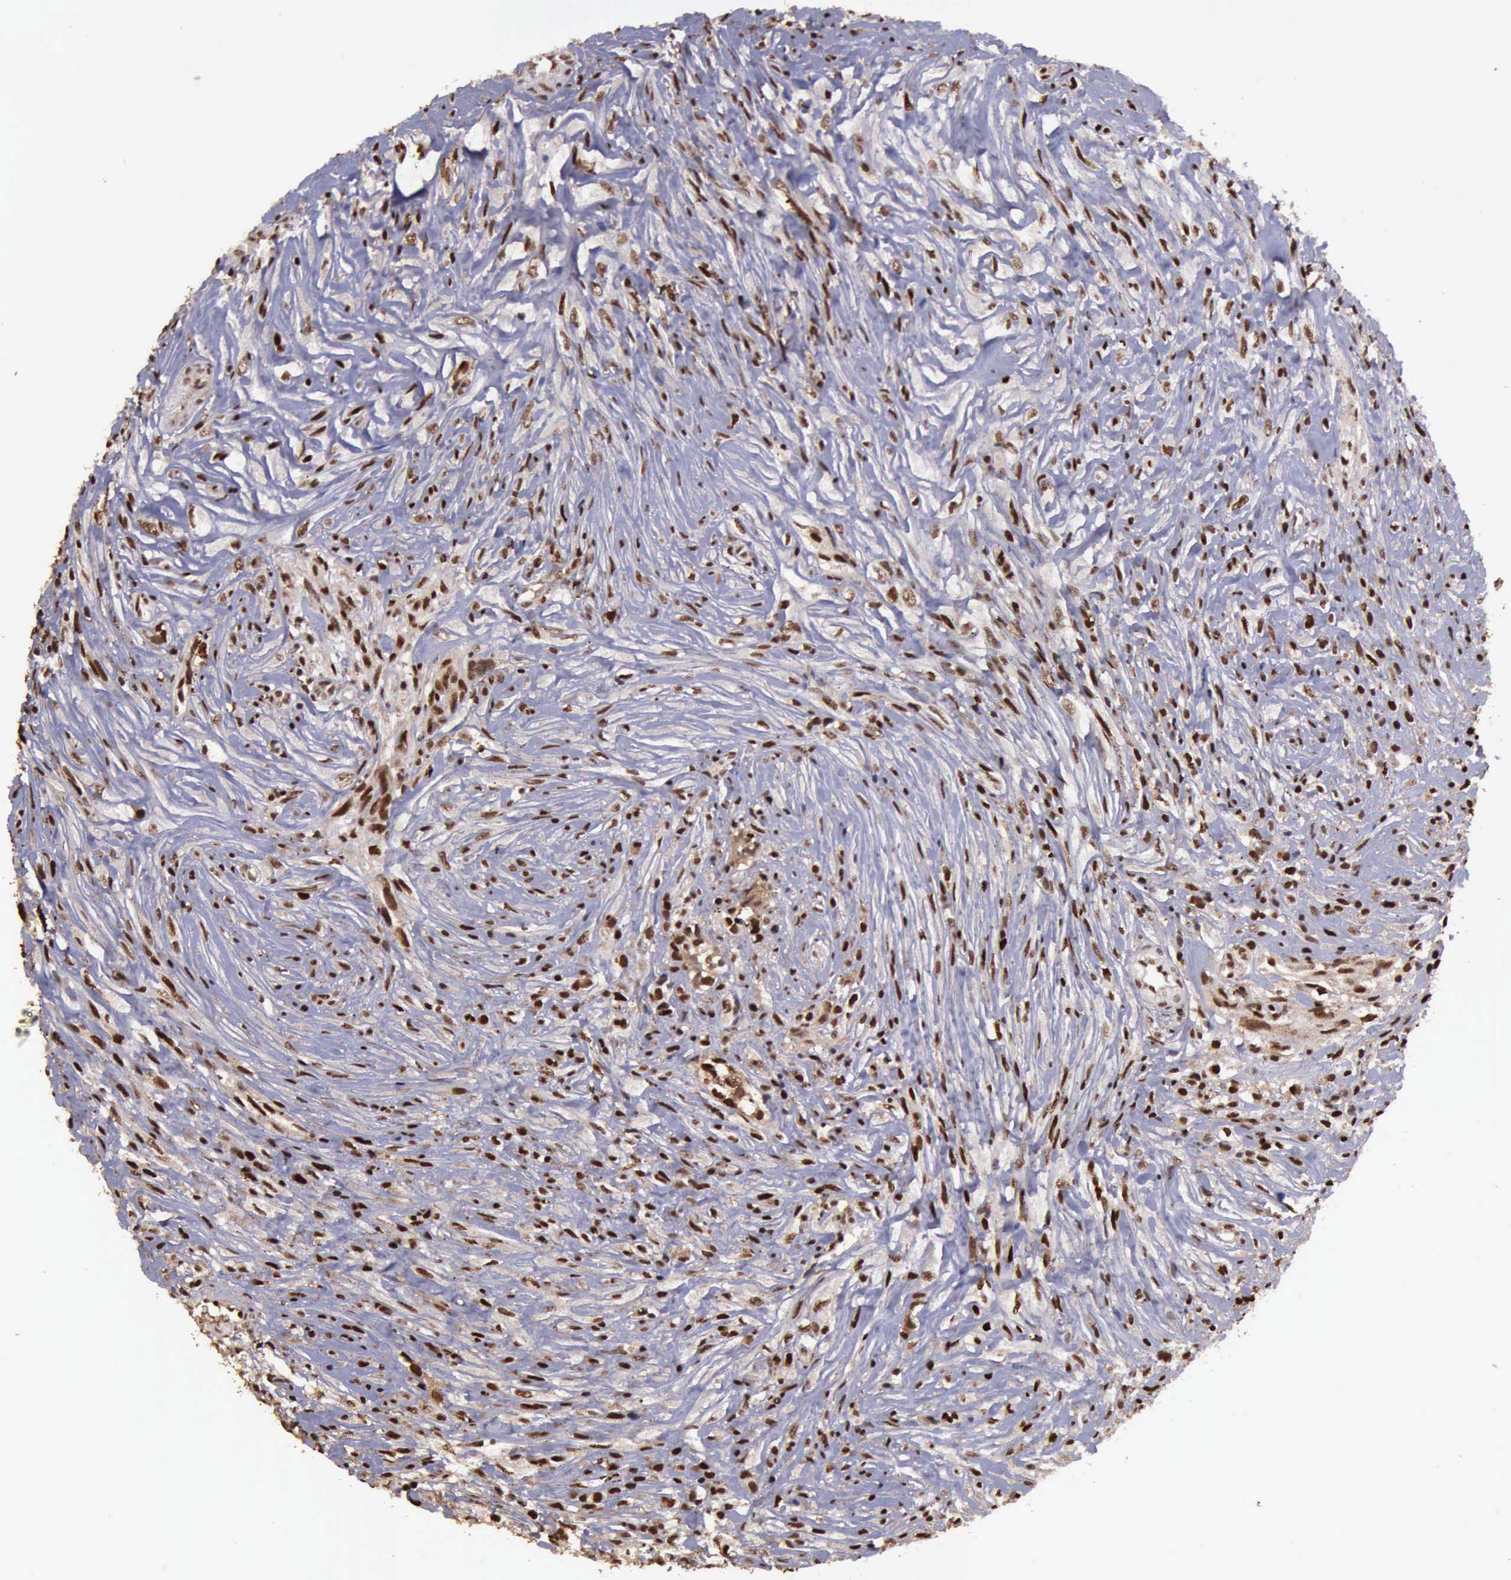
{"staining": {"intensity": "strong", "quantity": ">75%", "location": "nuclear"}, "tissue": "glioma", "cell_type": "Tumor cells", "image_type": "cancer", "snomed": [{"axis": "morphology", "description": "Glioma, malignant, High grade"}, {"axis": "topography", "description": "Brain"}], "caption": "Glioma tissue shows strong nuclear positivity in approximately >75% of tumor cells, visualized by immunohistochemistry.", "gene": "TRMT2A", "patient": {"sex": "male", "age": 66}}